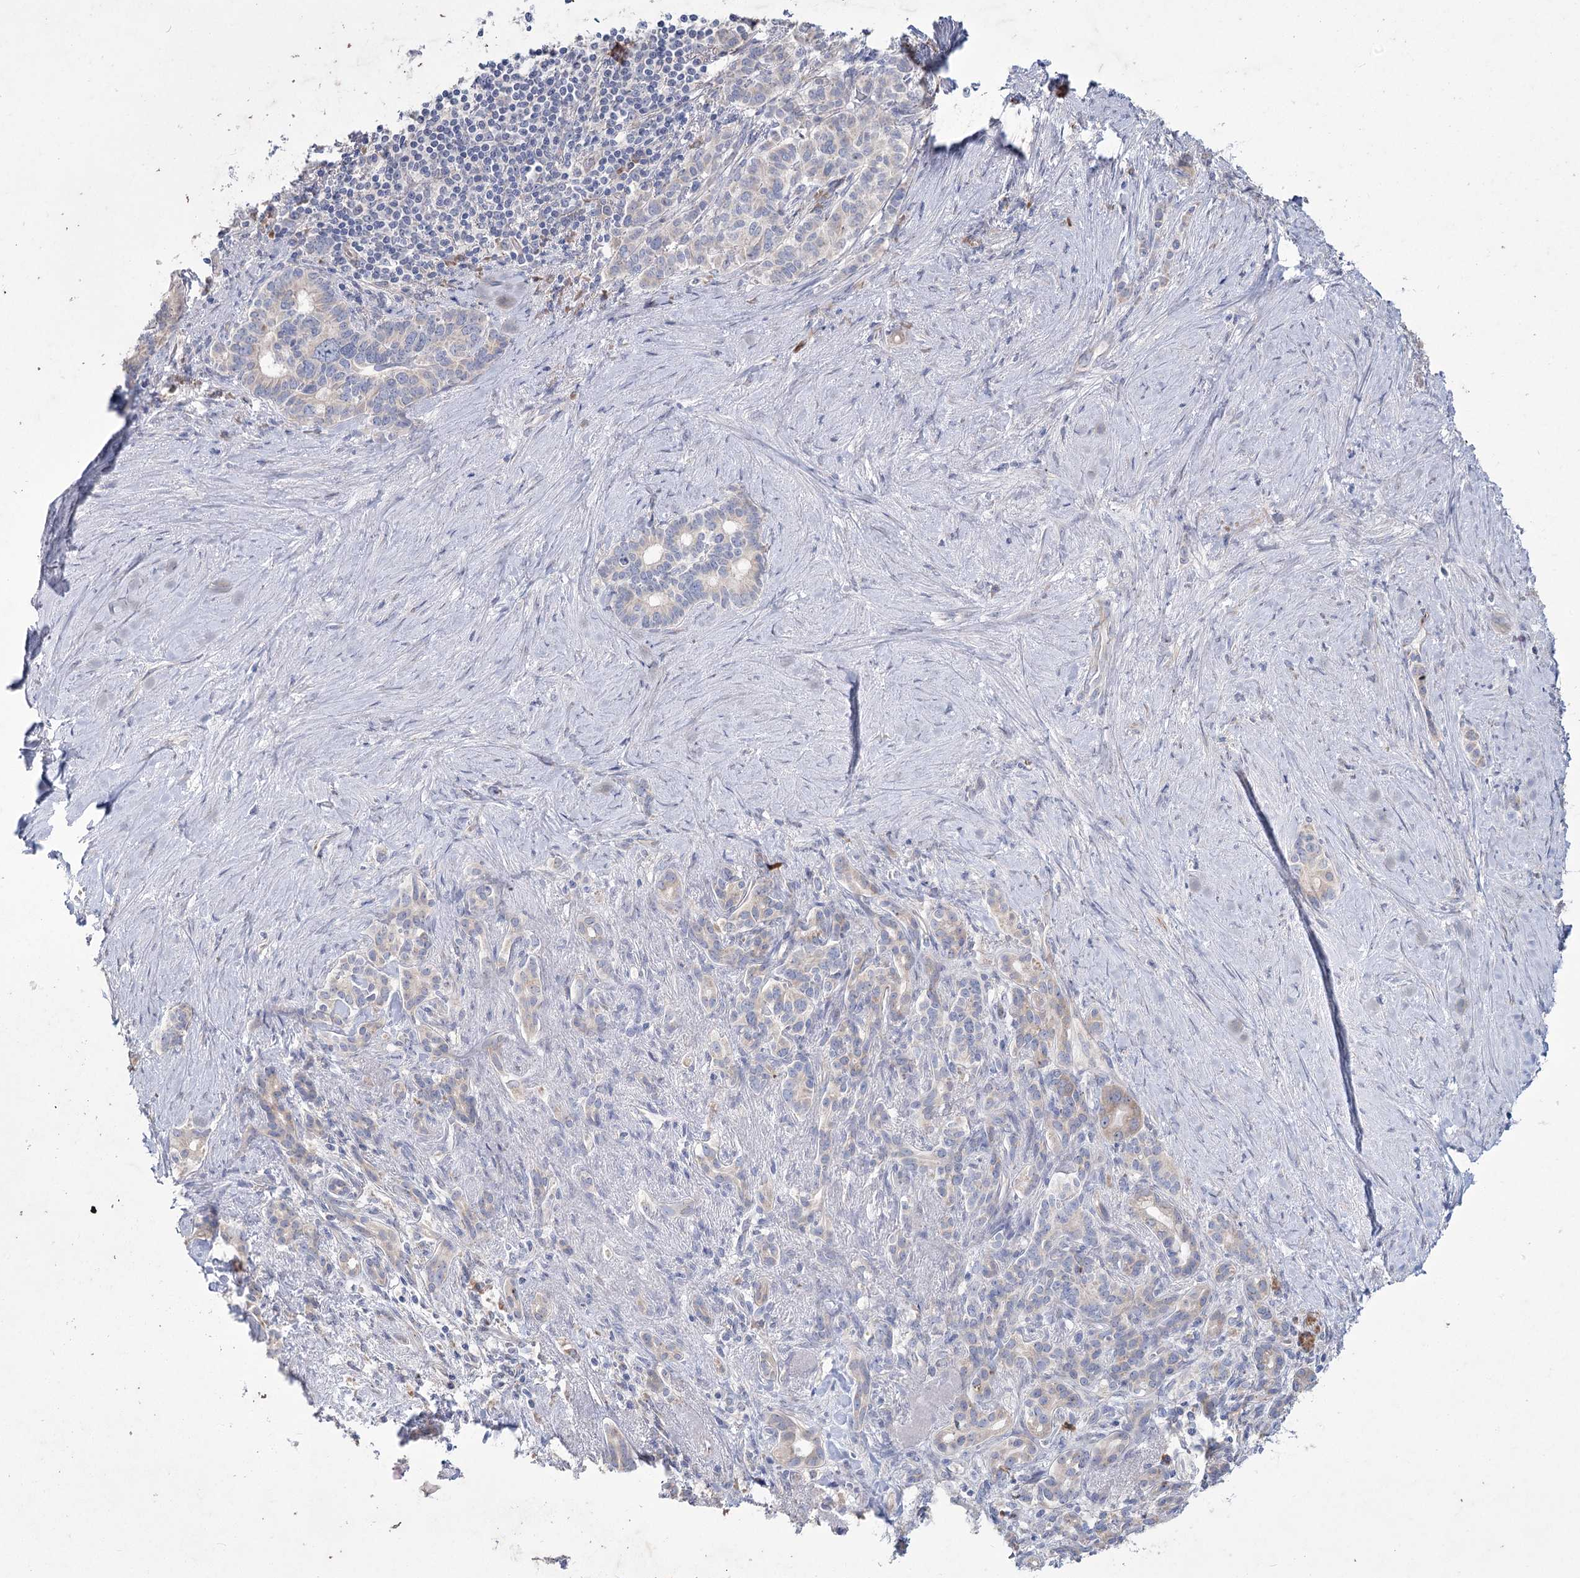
{"staining": {"intensity": "negative", "quantity": "none", "location": "none"}, "tissue": "pancreatic cancer", "cell_type": "Tumor cells", "image_type": "cancer", "snomed": [{"axis": "morphology", "description": "Adenocarcinoma, NOS"}, {"axis": "topography", "description": "Pancreas"}], "caption": "A micrograph of pancreatic cancer stained for a protein reveals no brown staining in tumor cells.", "gene": "NIPAL4", "patient": {"sex": "female", "age": 74}}